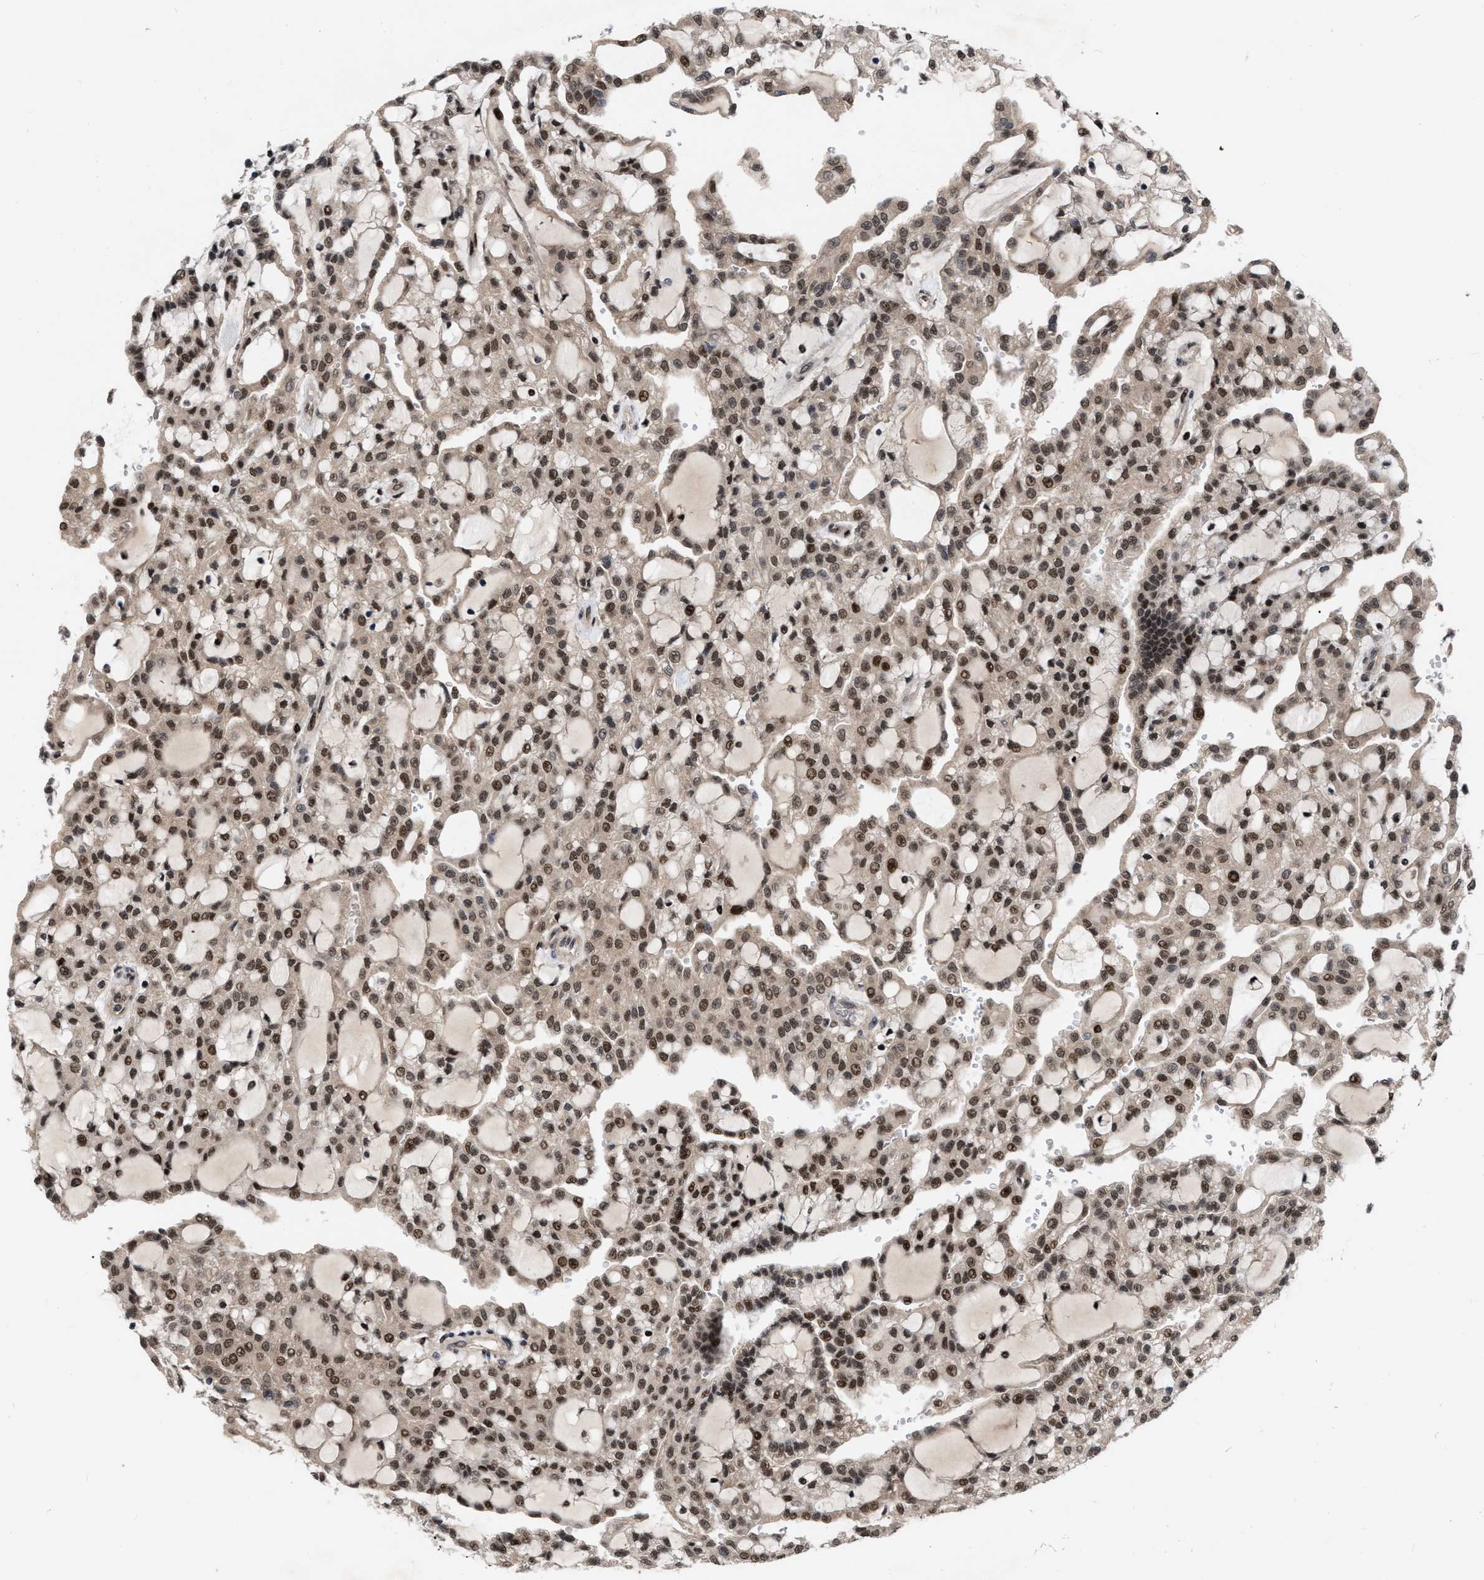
{"staining": {"intensity": "moderate", "quantity": ">75%", "location": "cytoplasmic/membranous,nuclear"}, "tissue": "renal cancer", "cell_type": "Tumor cells", "image_type": "cancer", "snomed": [{"axis": "morphology", "description": "Adenocarcinoma, NOS"}, {"axis": "topography", "description": "Kidney"}], "caption": "IHC of renal cancer (adenocarcinoma) displays medium levels of moderate cytoplasmic/membranous and nuclear expression in about >75% of tumor cells. The staining is performed using DAB (3,3'-diaminobenzidine) brown chromogen to label protein expression. The nuclei are counter-stained blue using hematoxylin.", "gene": "MDM4", "patient": {"sex": "male", "age": 63}}